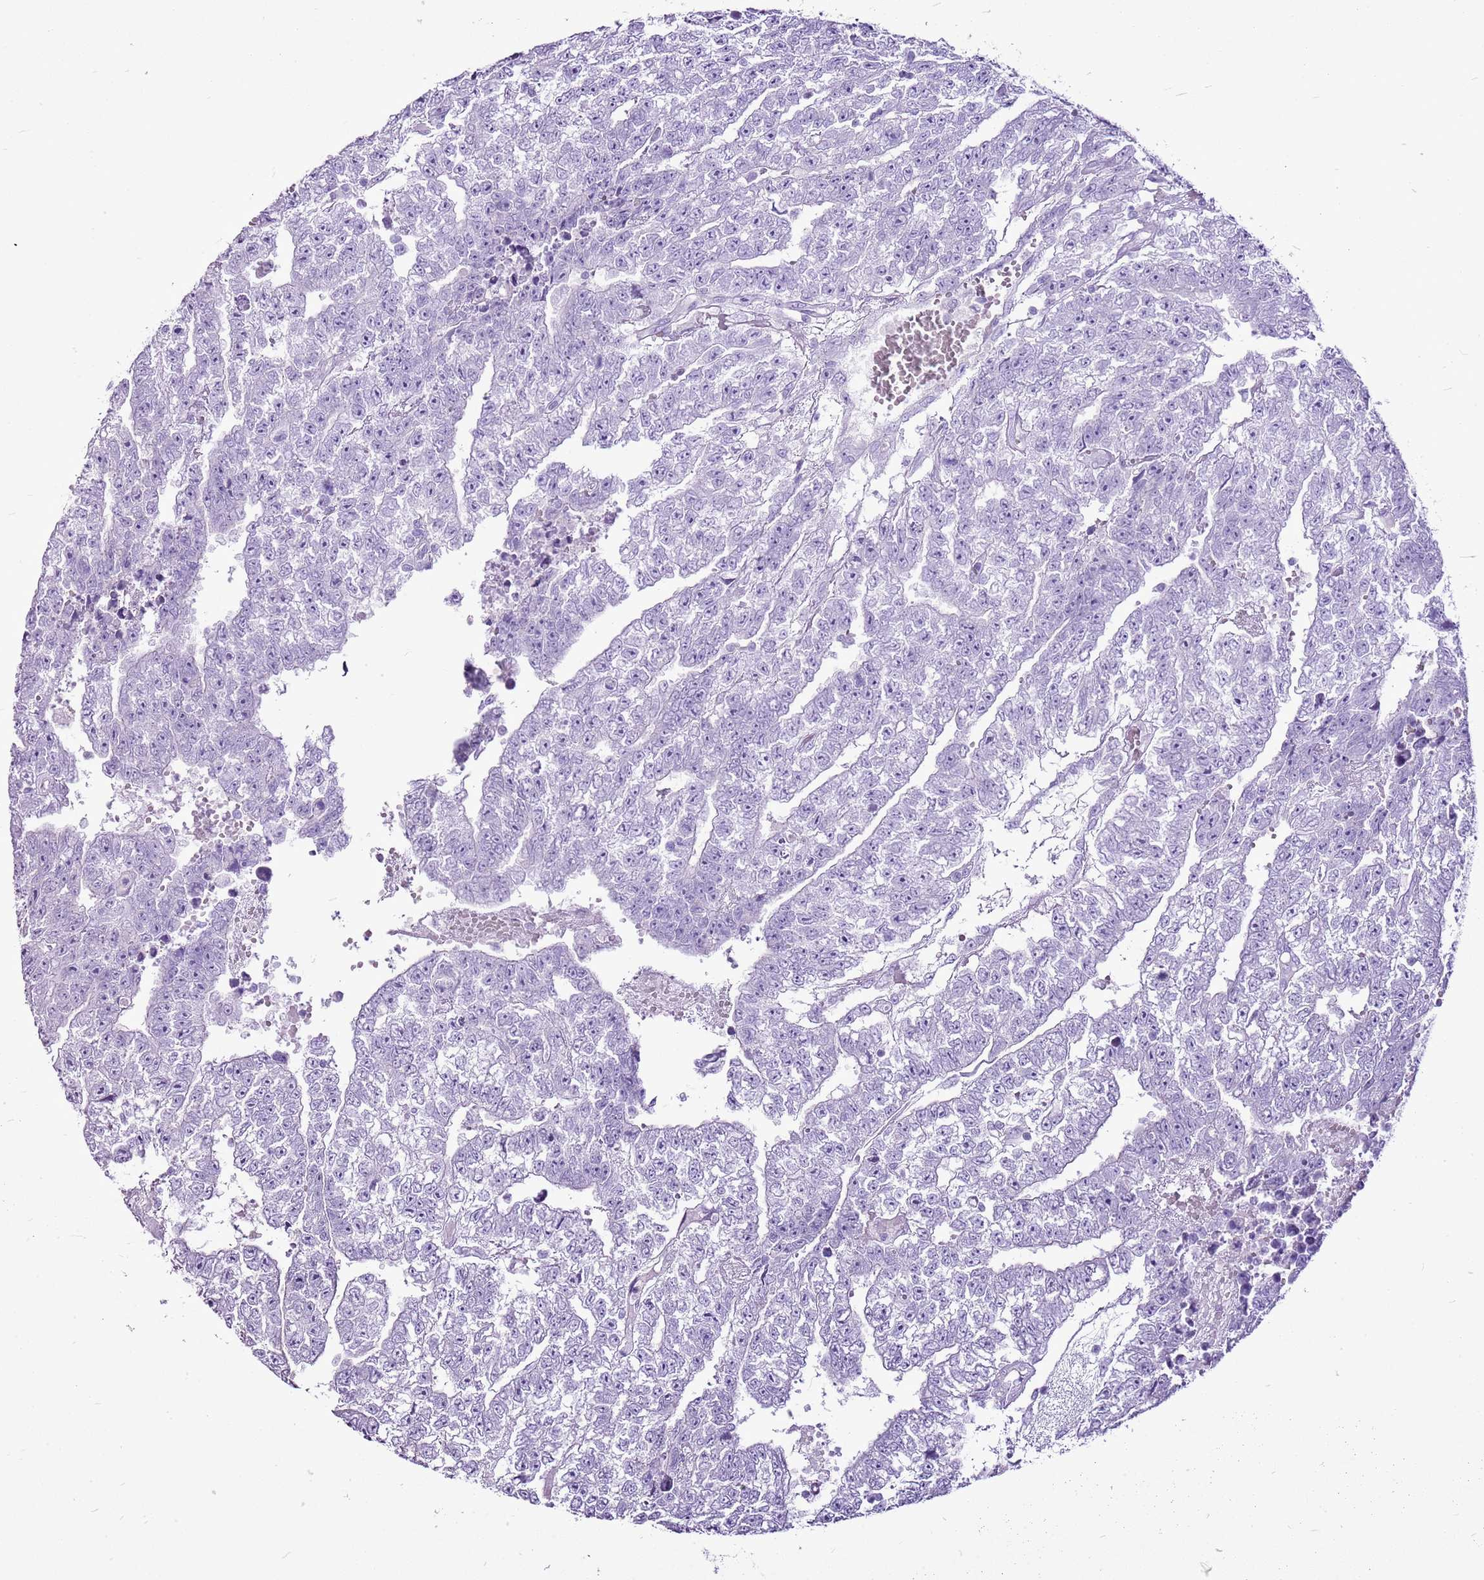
{"staining": {"intensity": "negative", "quantity": "none", "location": "none"}, "tissue": "testis cancer", "cell_type": "Tumor cells", "image_type": "cancer", "snomed": [{"axis": "morphology", "description": "Carcinoma, Embryonal, NOS"}, {"axis": "topography", "description": "Testis"}], "caption": "Immunohistochemistry (IHC) micrograph of human testis embryonal carcinoma stained for a protein (brown), which demonstrates no expression in tumor cells. (DAB (3,3'-diaminobenzidine) IHC visualized using brightfield microscopy, high magnification).", "gene": "CNFN", "patient": {"sex": "male", "age": 25}}